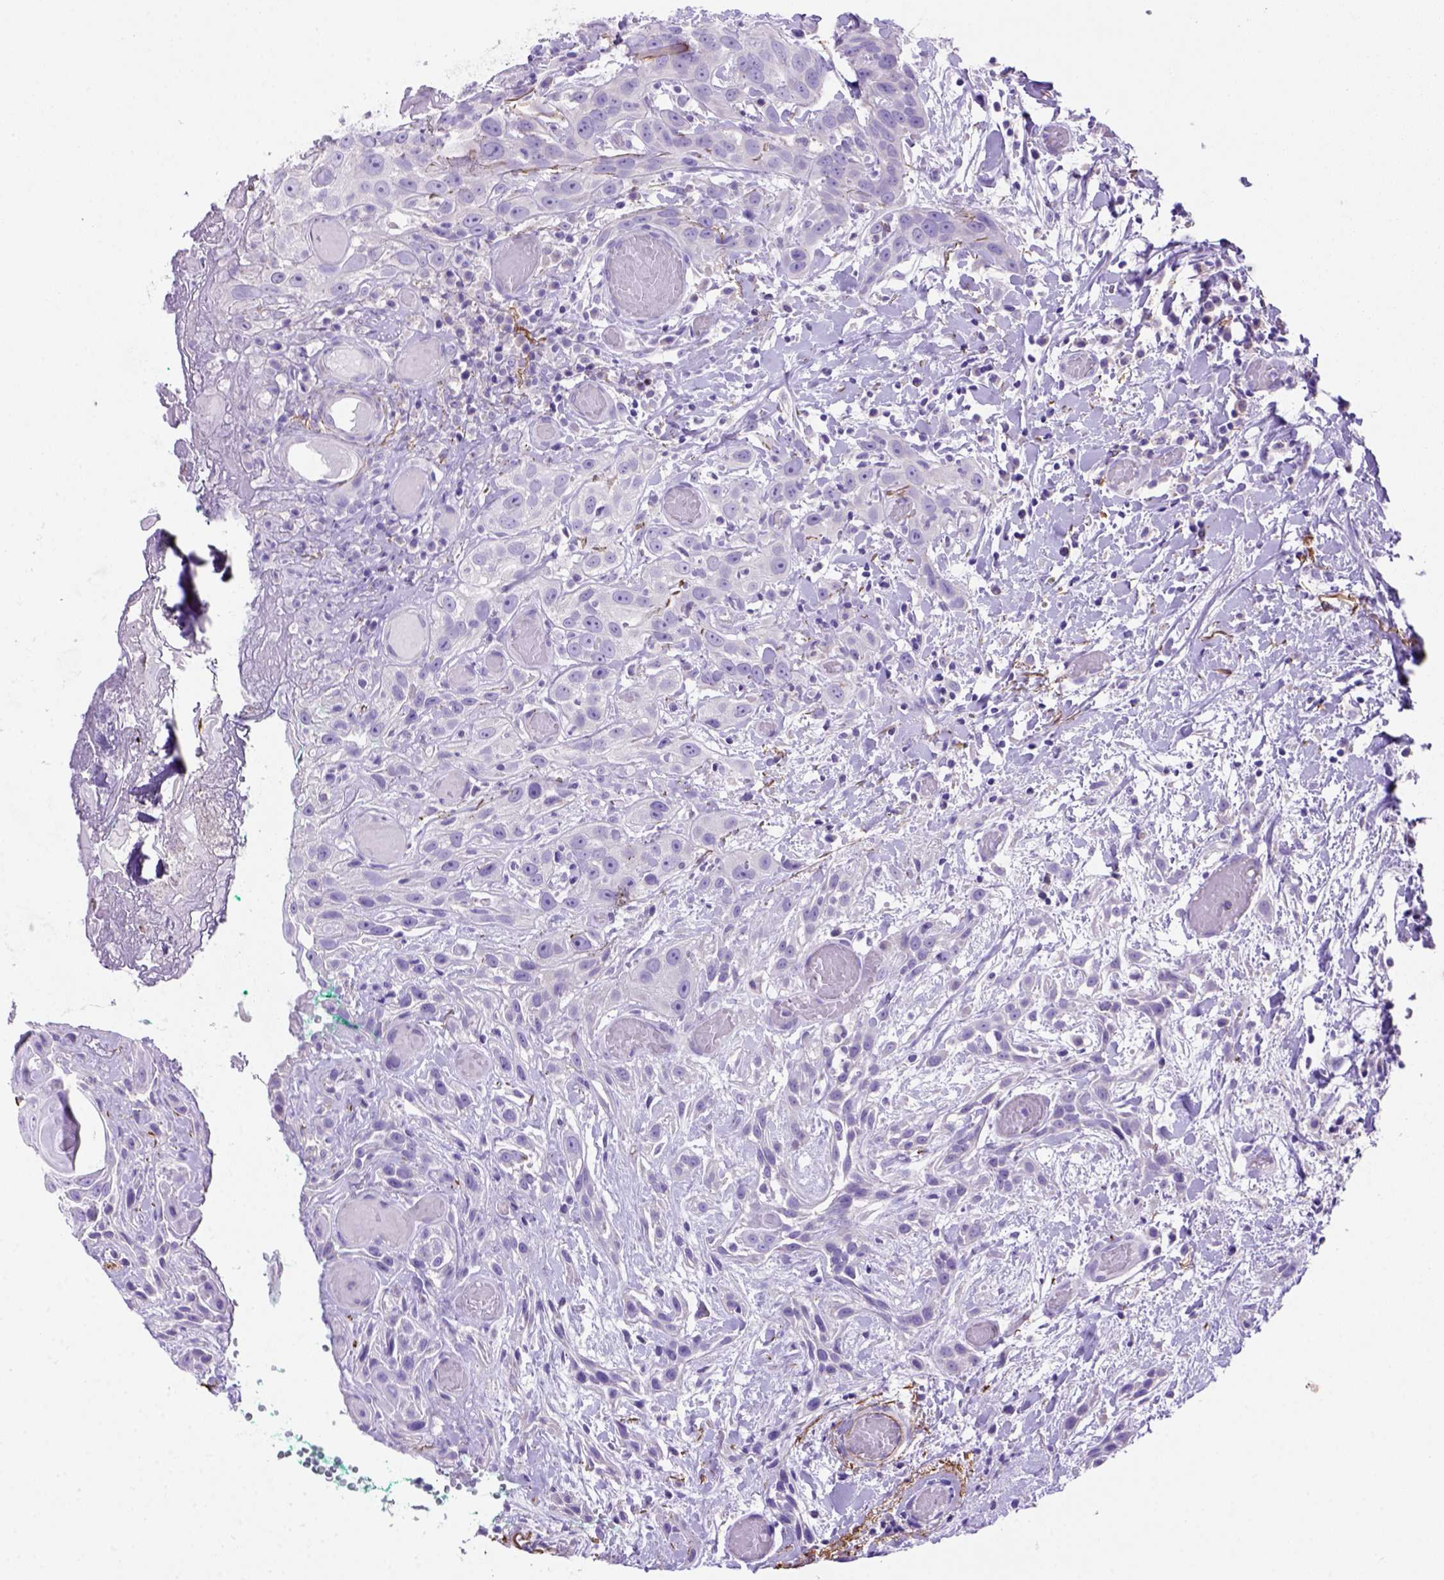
{"staining": {"intensity": "negative", "quantity": "none", "location": "none"}, "tissue": "head and neck cancer", "cell_type": "Tumor cells", "image_type": "cancer", "snomed": [{"axis": "morphology", "description": "Normal tissue, NOS"}, {"axis": "morphology", "description": "Squamous cell carcinoma, NOS"}, {"axis": "topography", "description": "Oral tissue"}, {"axis": "topography", "description": "Salivary gland"}, {"axis": "topography", "description": "Head-Neck"}], "caption": "High magnification brightfield microscopy of head and neck cancer (squamous cell carcinoma) stained with DAB (3,3'-diaminobenzidine) (brown) and counterstained with hematoxylin (blue): tumor cells show no significant expression.", "gene": "SIRPD", "patient": {"sex": "female", "age": 62}}